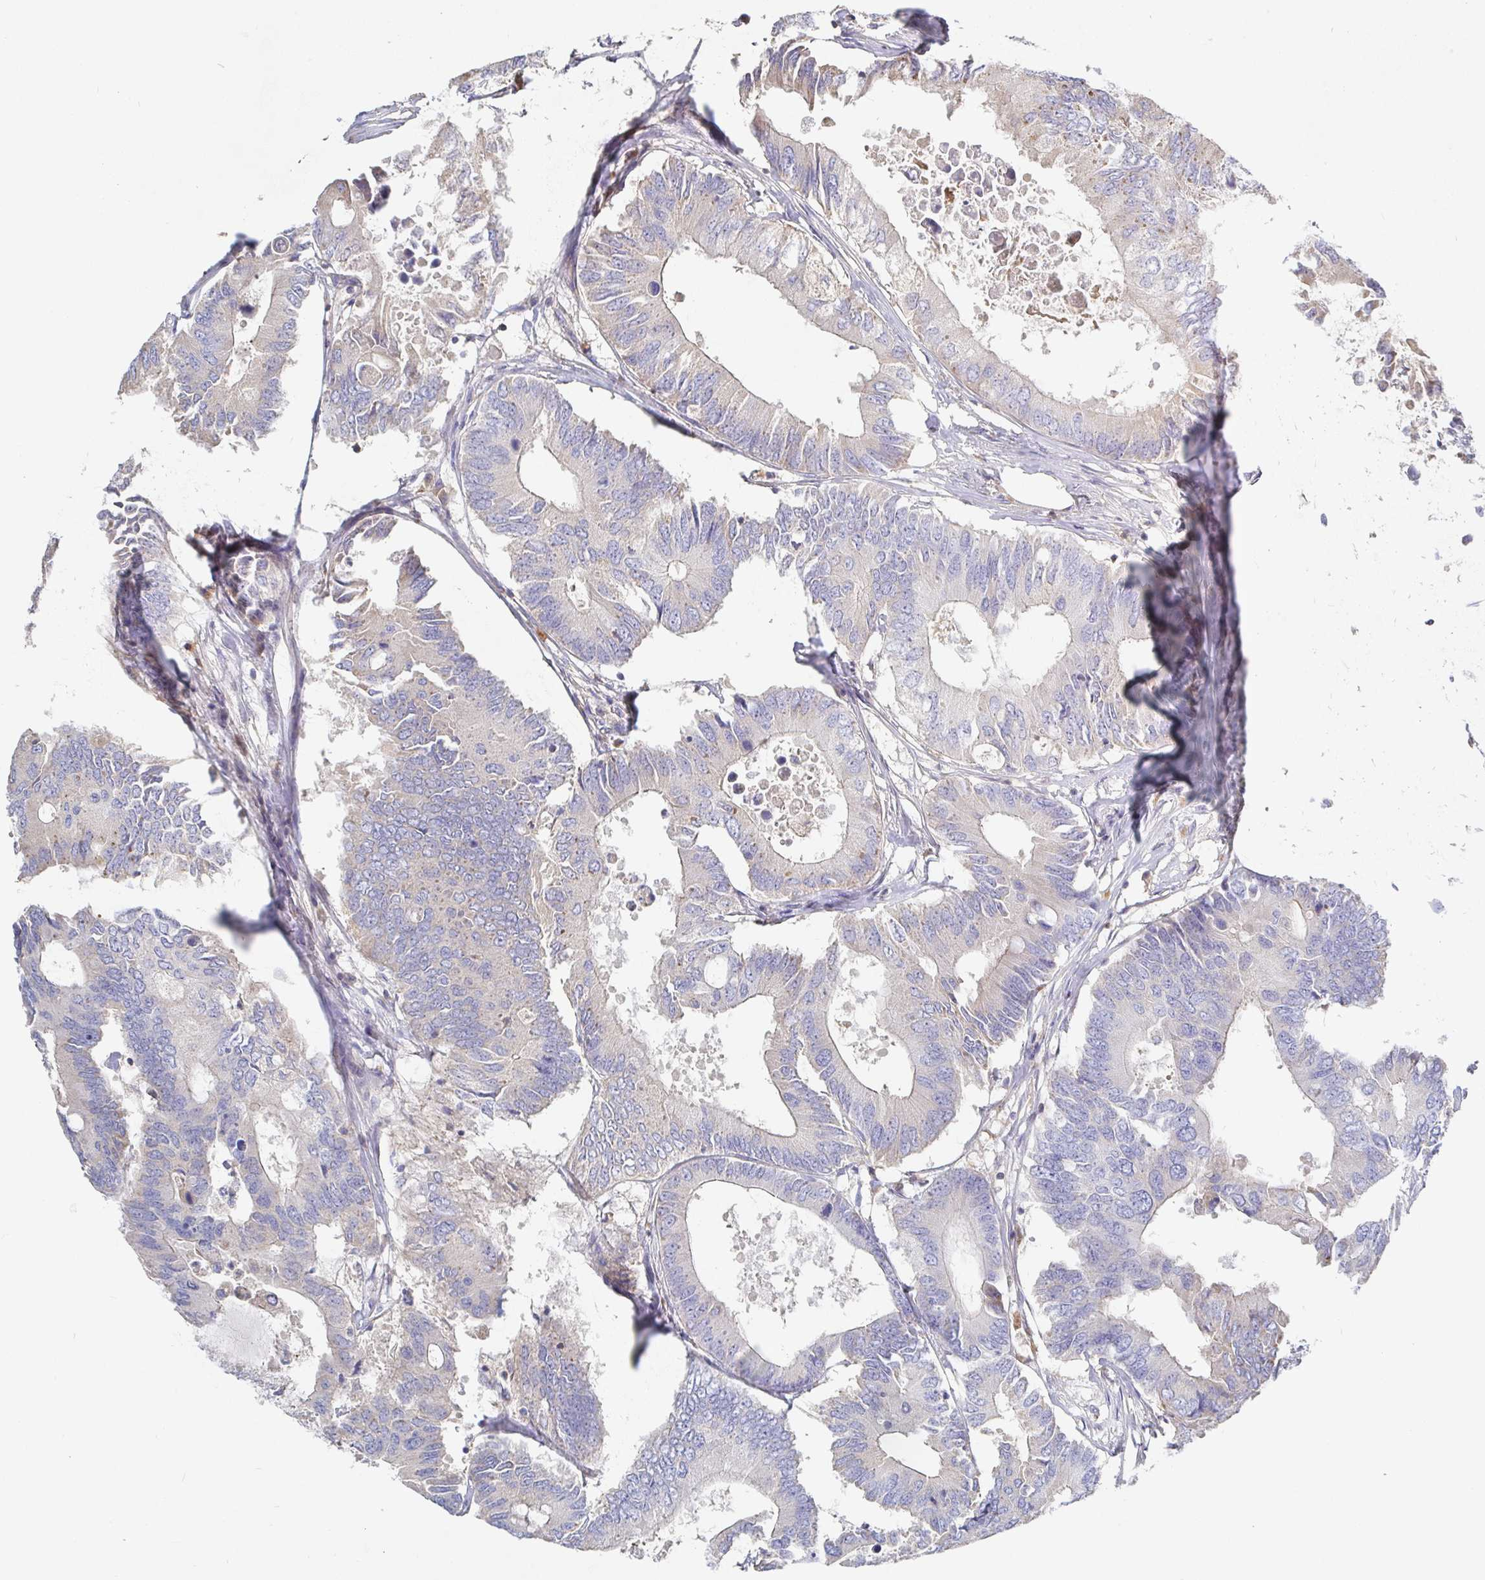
{"staining": {"intensity": "negative", "quantity": "none", "location": "none"}, "tissue": "colorectal cancer", "cell_type": "Tumor cells", "image_type": "cancer", "snomed": [{"axis": "morphology", "description": "Adenocarcinoma, NOS"}, {"axis": "topography", "description": "Colon"}], "caption": "A photomicrograph of colorectal adenocarcinoma stained for a protein demonstrates no brown staining in tumor cells.", "gene": "IRAK2", "patient": {"sex": "male", "age": 71}}